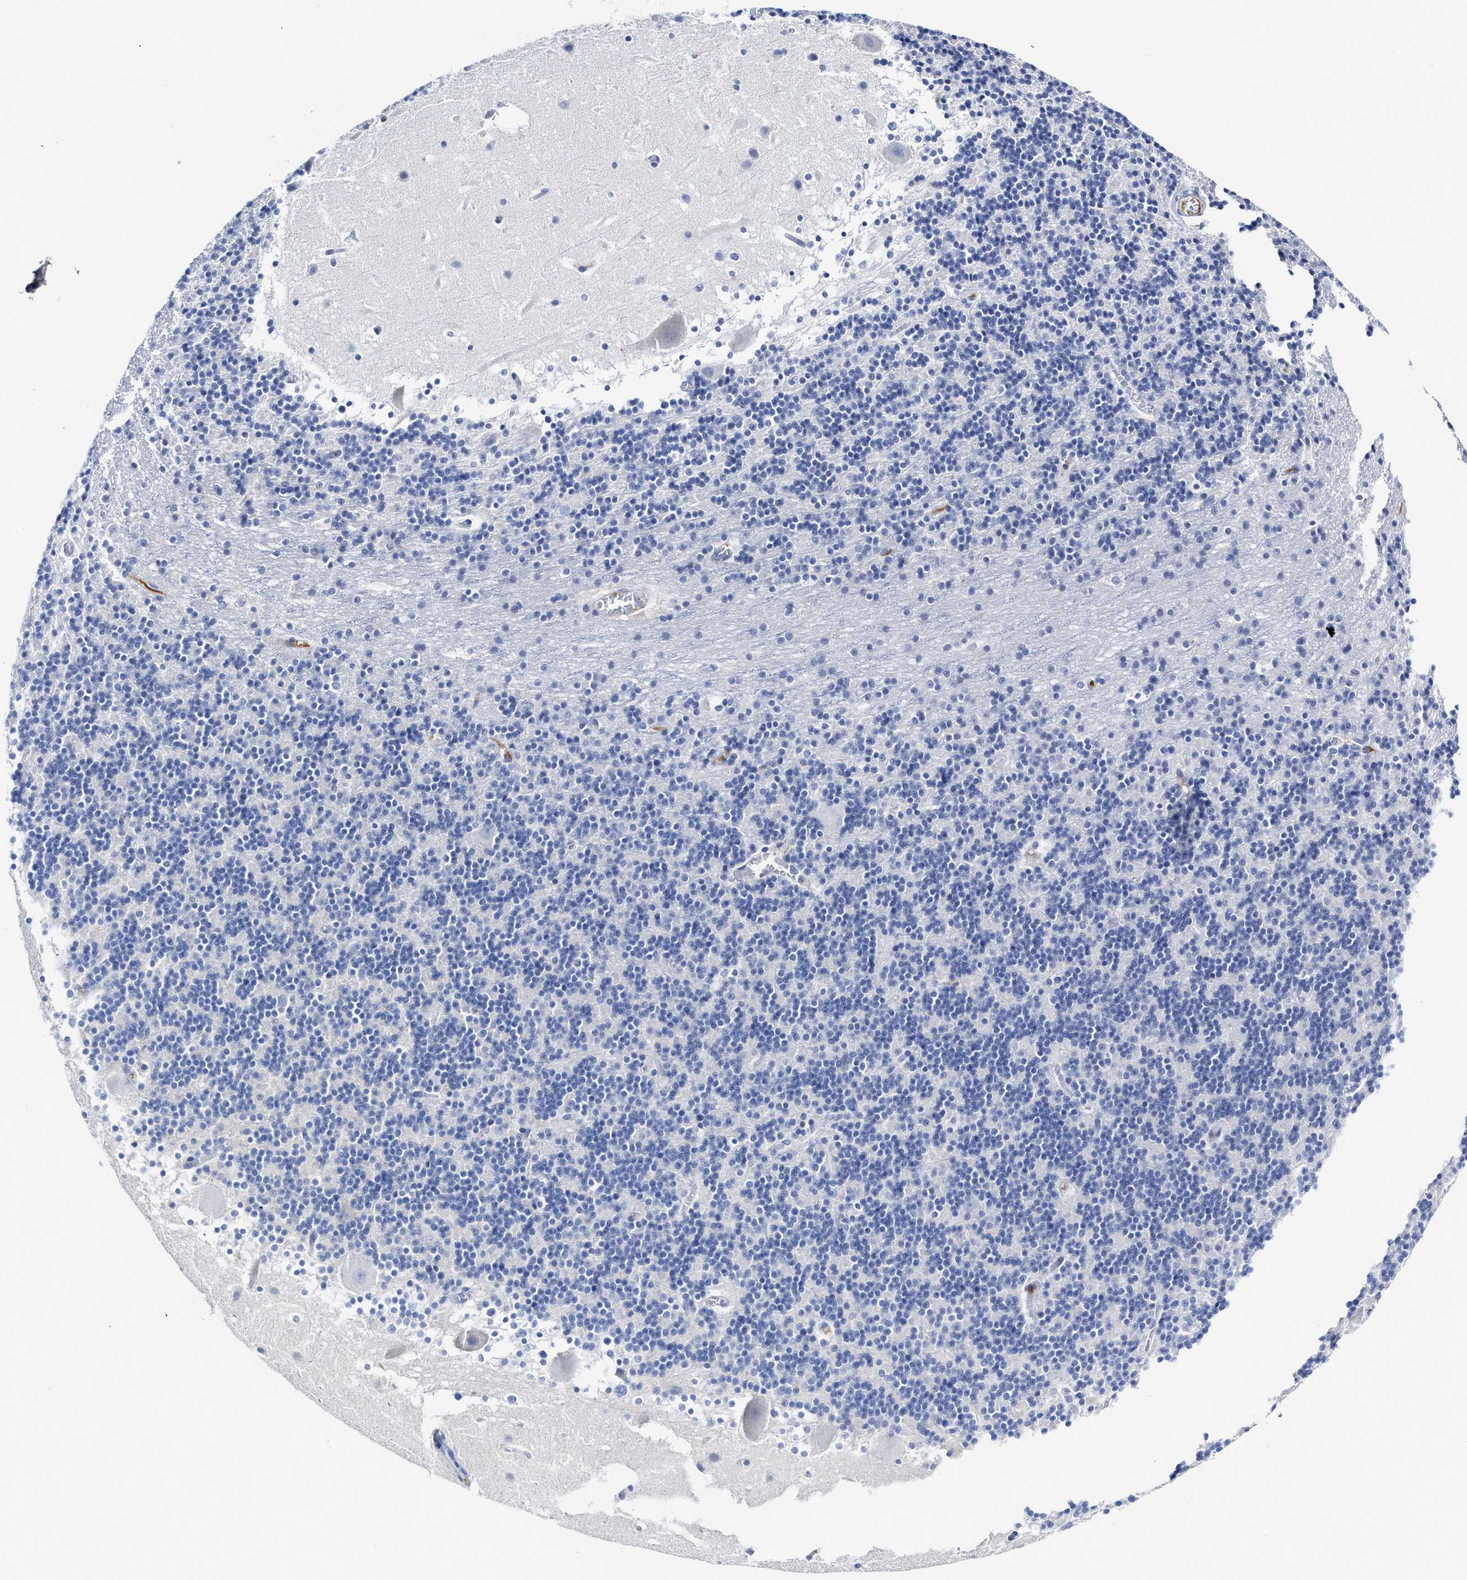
{"staining": {"intensity": "negative", "quantity": "none", "location": "none"}, "tissue": "cerebellum", "cell_type": "Cells in granular layer", "image_type": "normal", "snomed": [{"axis": "morphology", "description": "Normal tissue, NOS"}, {"axis": "topography", "description": "Cerebellum"}], "caption": "Cerebellum was stained to show a protein in brown. There is no significant expression in cells in granular layer. (DAB immunohistochemistry (IHC), high magnification).", "gene": "C2", "patient": {"sex": "male", "age": 45}}